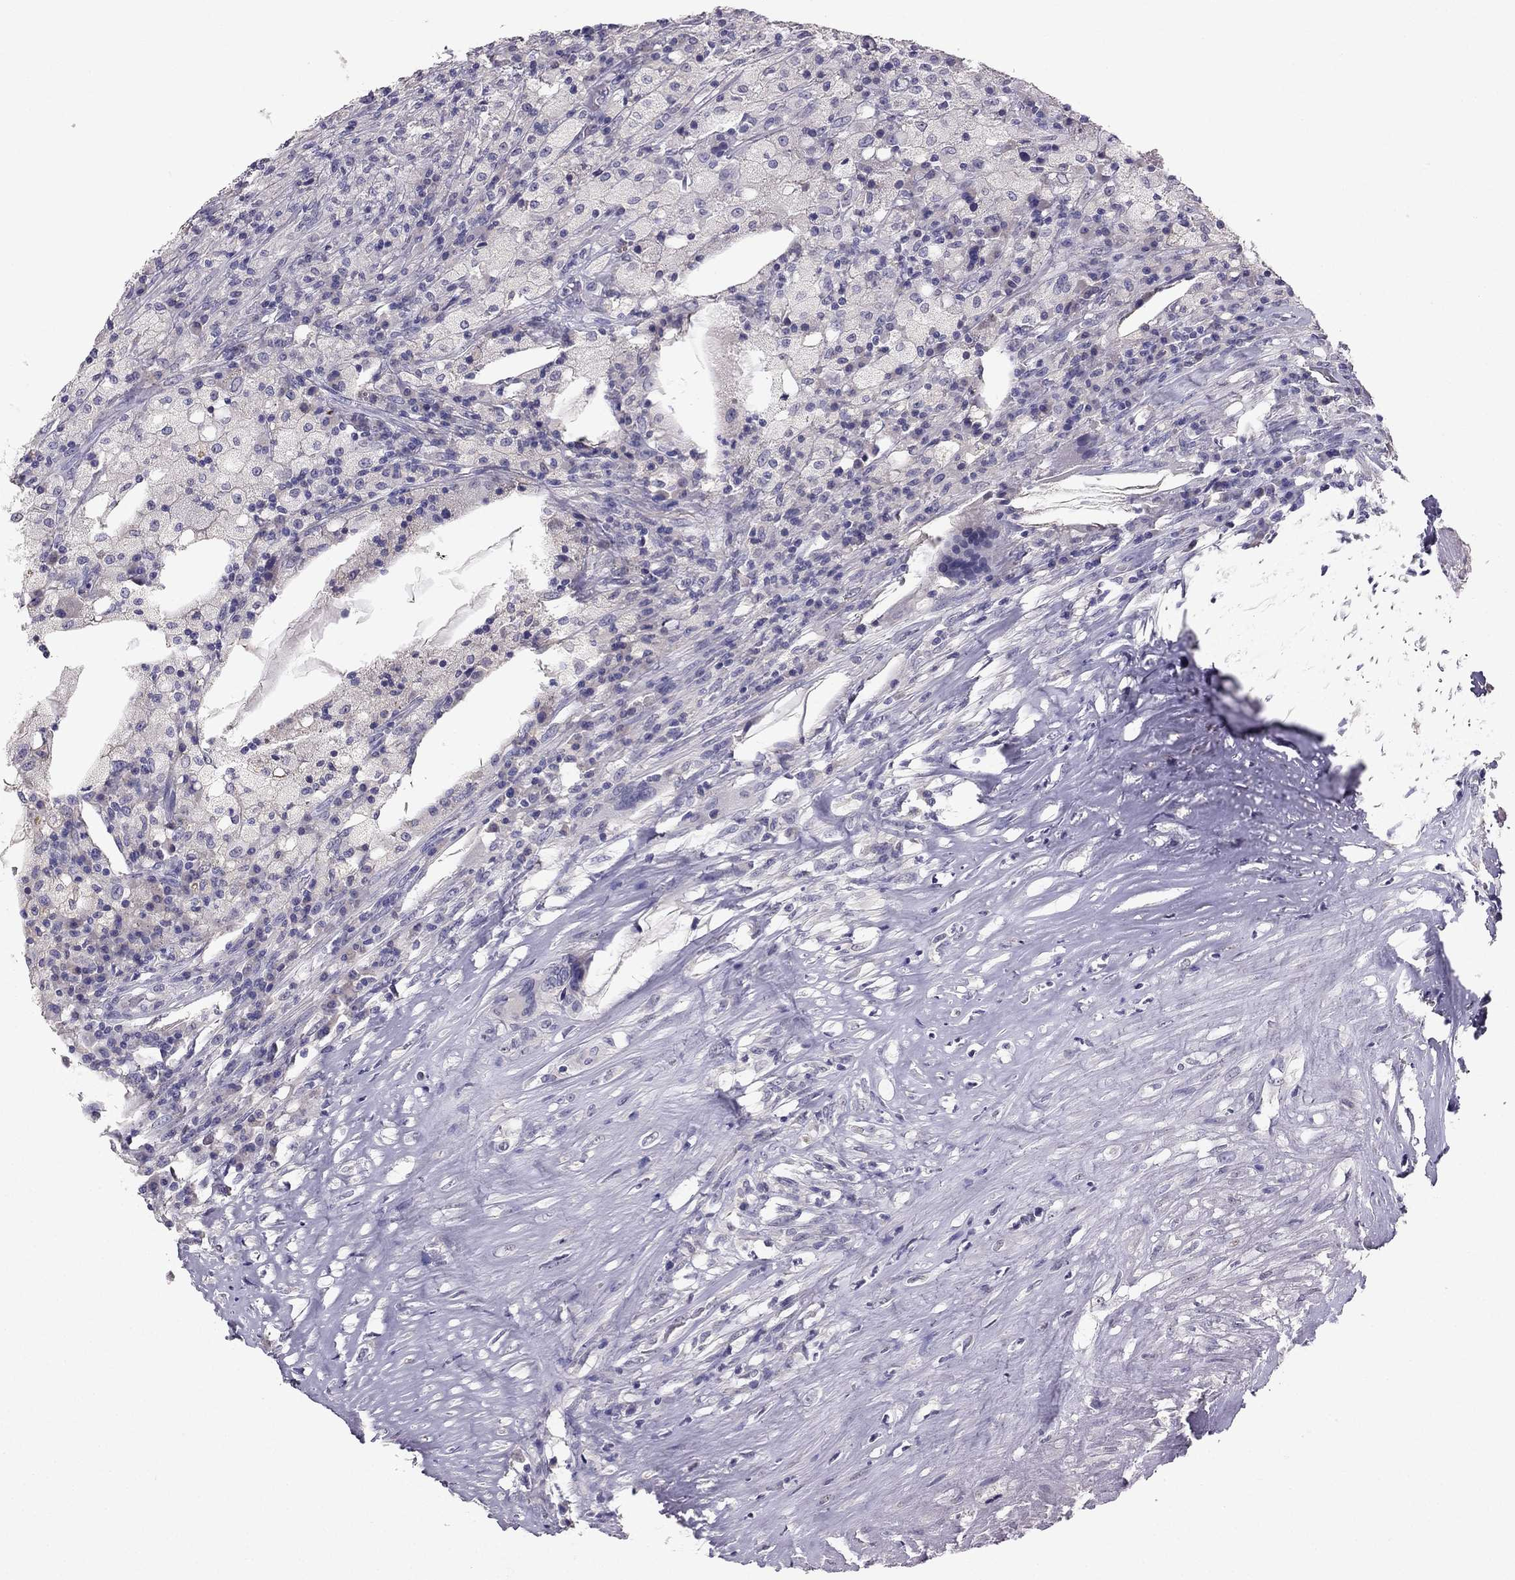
{"staining": {"intensity": "negative", "quantity": "none", "location": "none"}, "tissue": "testis cancer", "cell_type": "Tumor cells", "image_type": "cancer", "snomed": [{"axis": "morphology", "description": "Necrosis, NOS"}, {"axis": "morphology", "description": "Carcinoma, Embryonal, NOS"}, {"axis": "topography", "description": "Testis"}], "caption": "A photomicrograph of embryonal carcinoma (testis) stained for a protein reveals no brown staining in tumor cells.", "gene": "SCG5", "patient": {"sex": "male", "age": 19}}